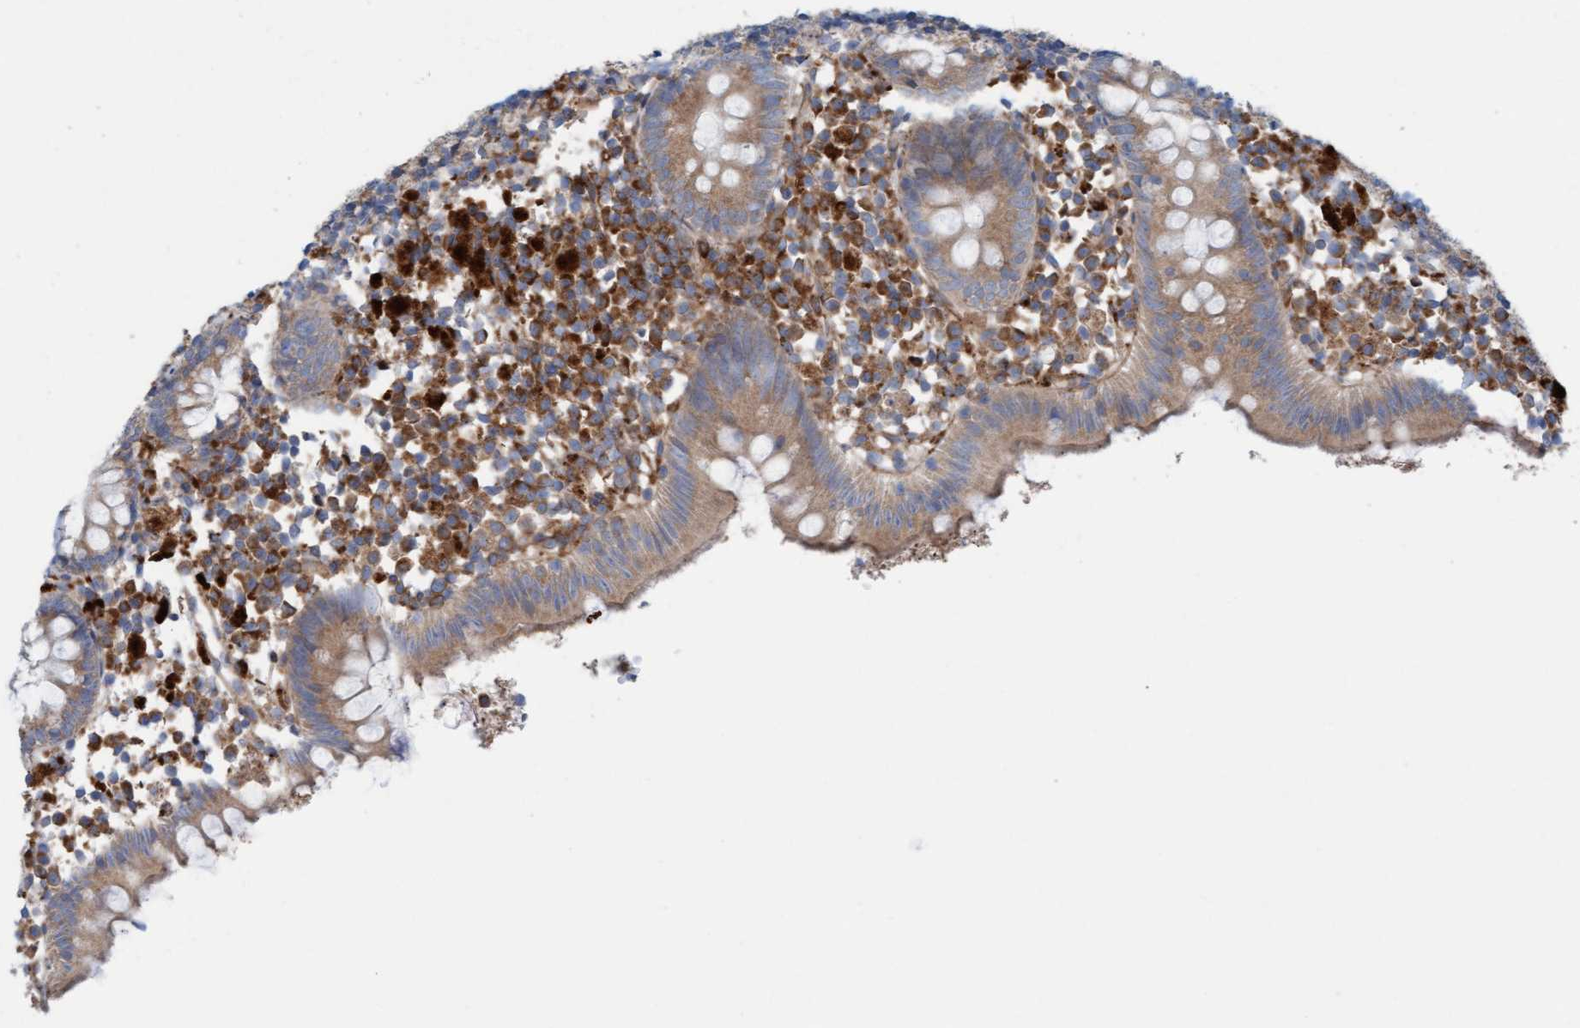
{"staining": {"intensity": "moderate", "quantity": "25%-75%", "location": "cytoplasmic/membranous"}, "tissue": "appendix", "cell_type": "Glandular cells", "image_type": "normal", "snomed": [{"axis": "morphology", "description": "Normal tissue, NOS"}, {"axis": "topography", "description": "Appendix"}], "caption": "Immunohistochemistry (IHC) staining of normal appendix, which shows medium levels of moderate cytoplasmic/membranous expression in approximately 25%-75% of glandular cells indicating moderate cytoplasmic/membranous protein positivity. The staining was performed using DAB (brown) for protein detection and nuclei were counterstained in hematoxylin (blue).", "gene": "CDK5RAP3", "patient": {"sex": "female", "age": 20}}